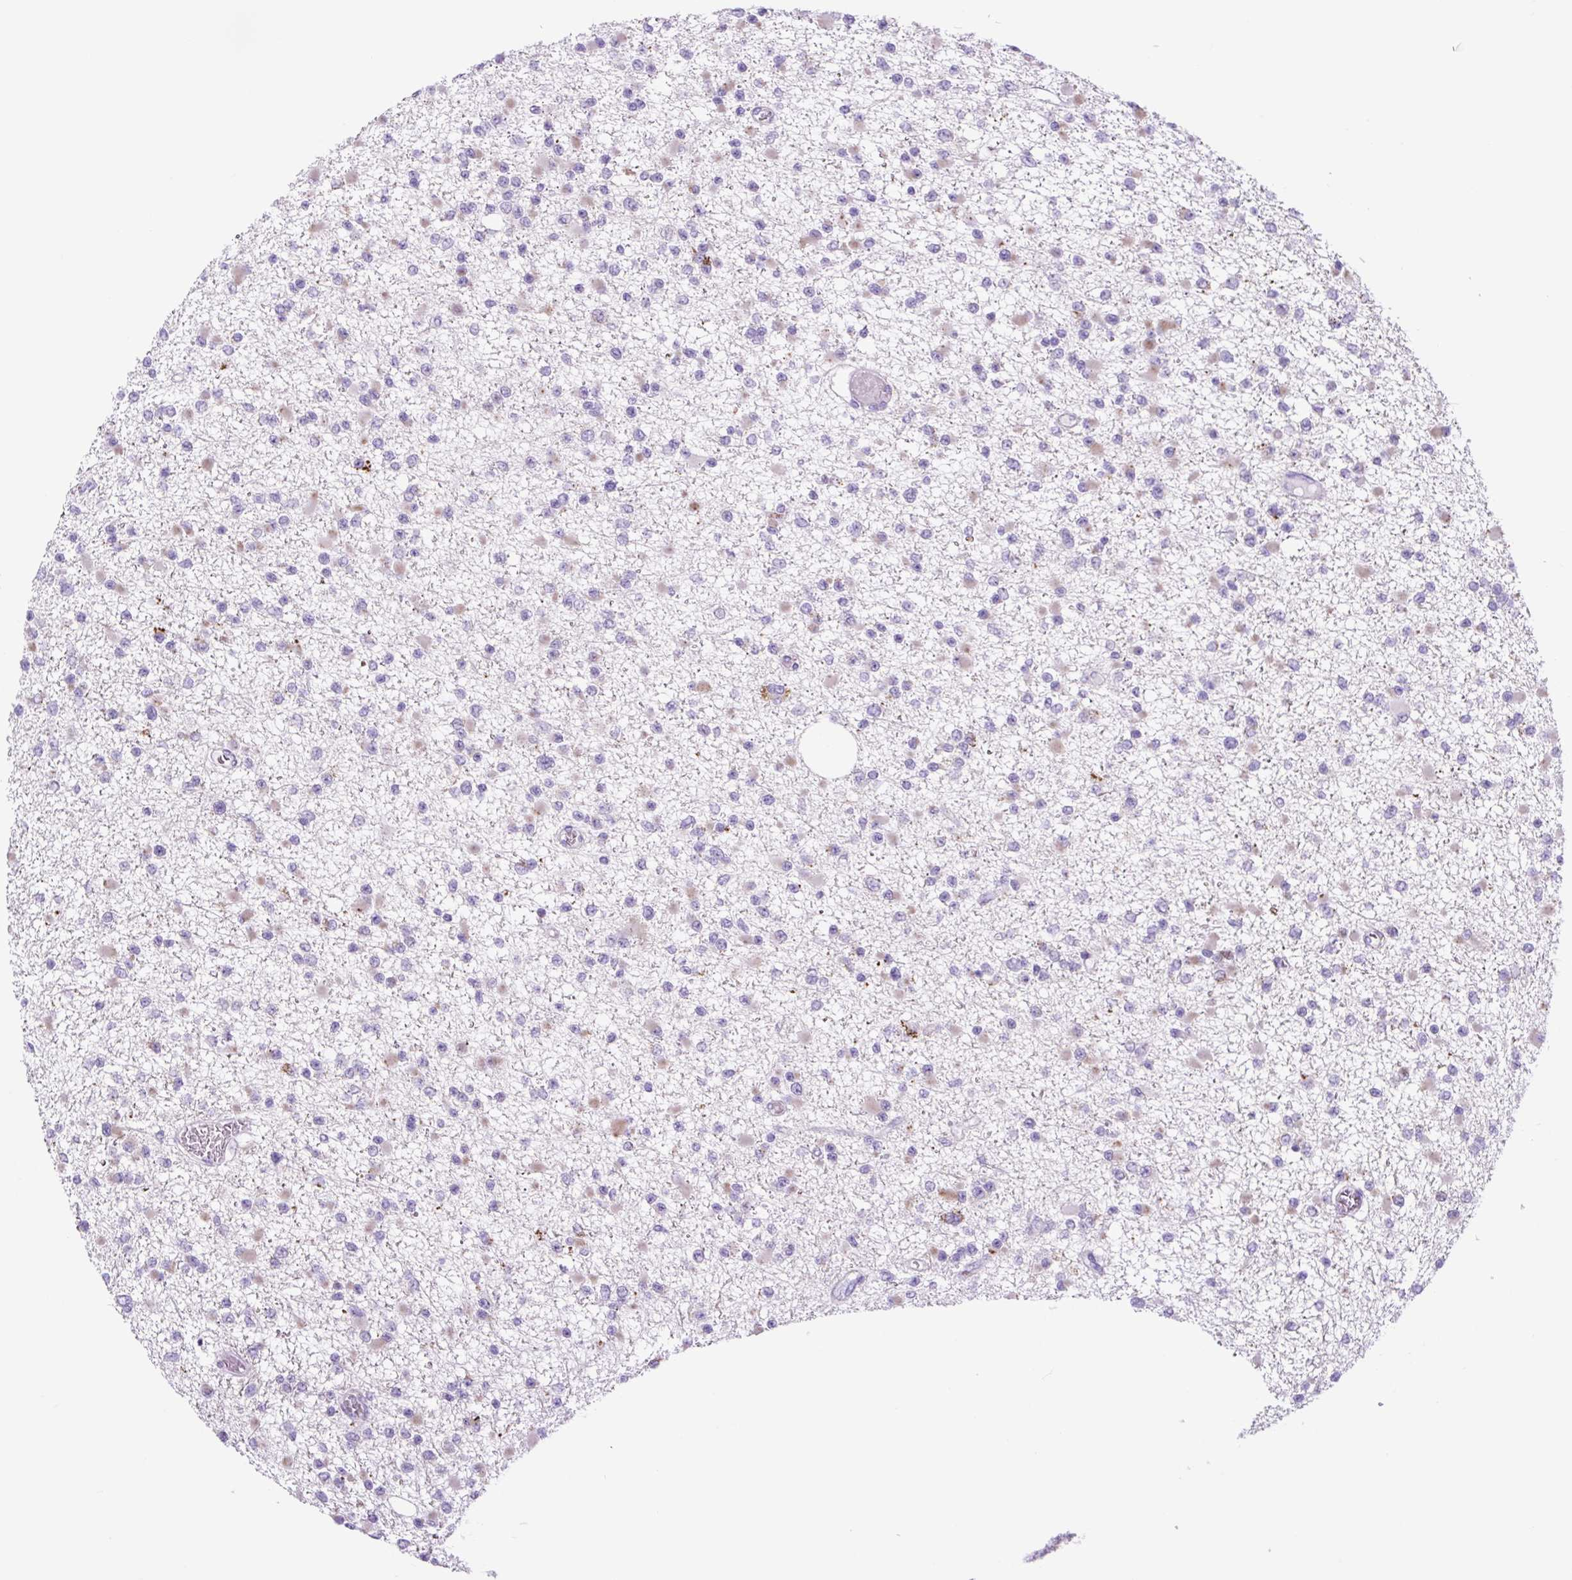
{"staining": {"intensity": "negative", "quantity": "none", "location": "none"}, "tissue": "glioma", "cell_type": "Tumor cells", "image_type": "cancer", "snomed": [{"axis": "morphology", "description": "Glioma, malignant, Low grade"}, {"axis": "topography", "description": "Brain"}], "caption": "This photomicrograph is of malignant glioma (low-grade) stained with immunohistochemistry (IHC) to label a protein in brown with the nuclei are counter-stained blue. There is no expression in tumor cells.", "gene": "LCN10", "patient": {"sex": "female", "age": 22}}